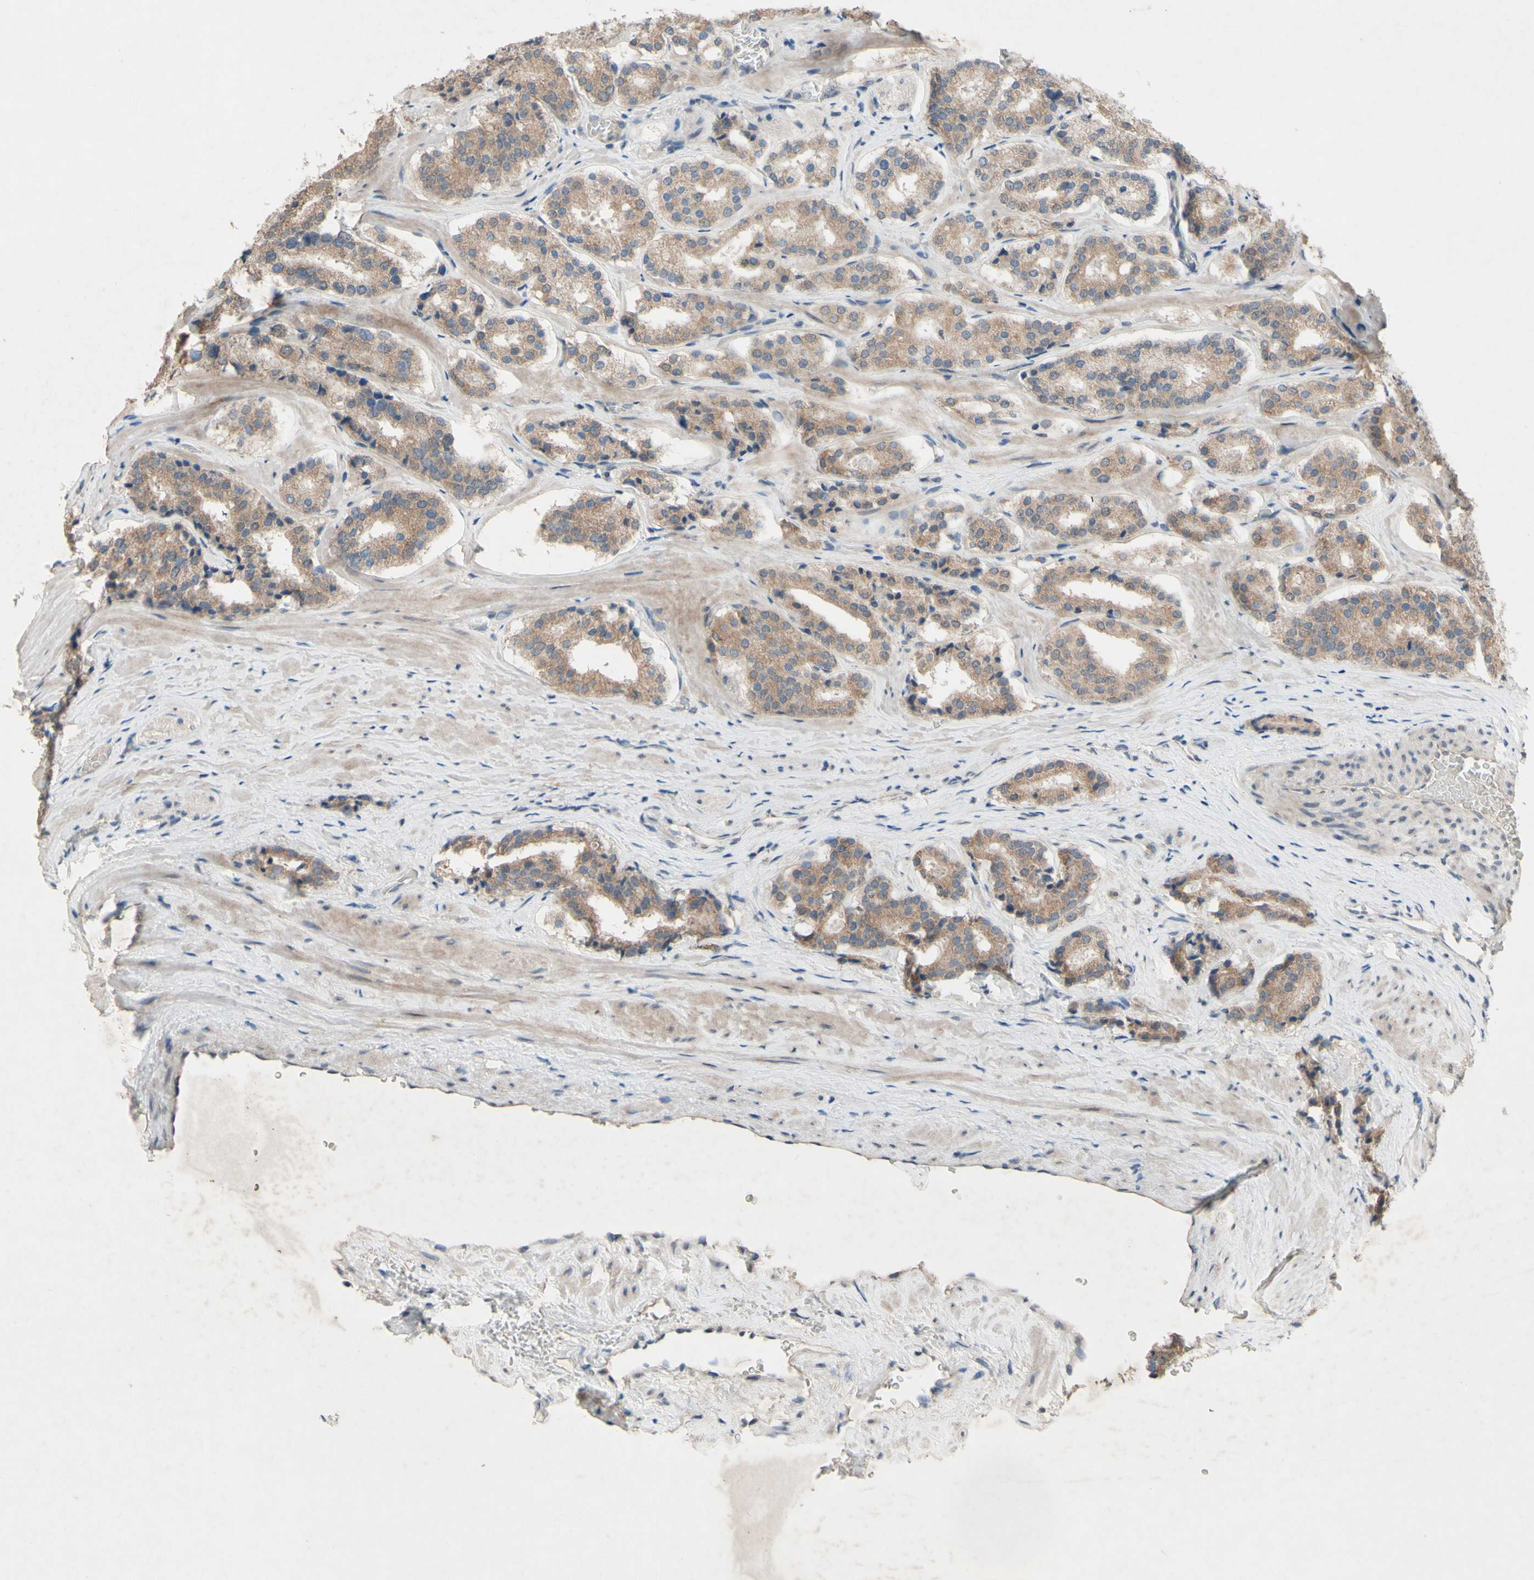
{"staining": {"intensity": "moderate", "quantity": ">75%", "location": "cytoplasmic/membranous"}, "tissue": "prostate cancer", "cell_type": "Tumor cells", "image_type": "cancer", "snomed": [{"axis": "morphology", "description": "Adenocarcinoma, High grade"}, {"axis": "topography", "description": "Prostate"}], "caption": "Protein staining shows moderate cytoplasmic/membranous positivity in approximately >75% of tumor cells in high-grade adenocarcinoma (prostate).", "gene": "CDCP1", "patient": {"sex": "male", "age": 60}}